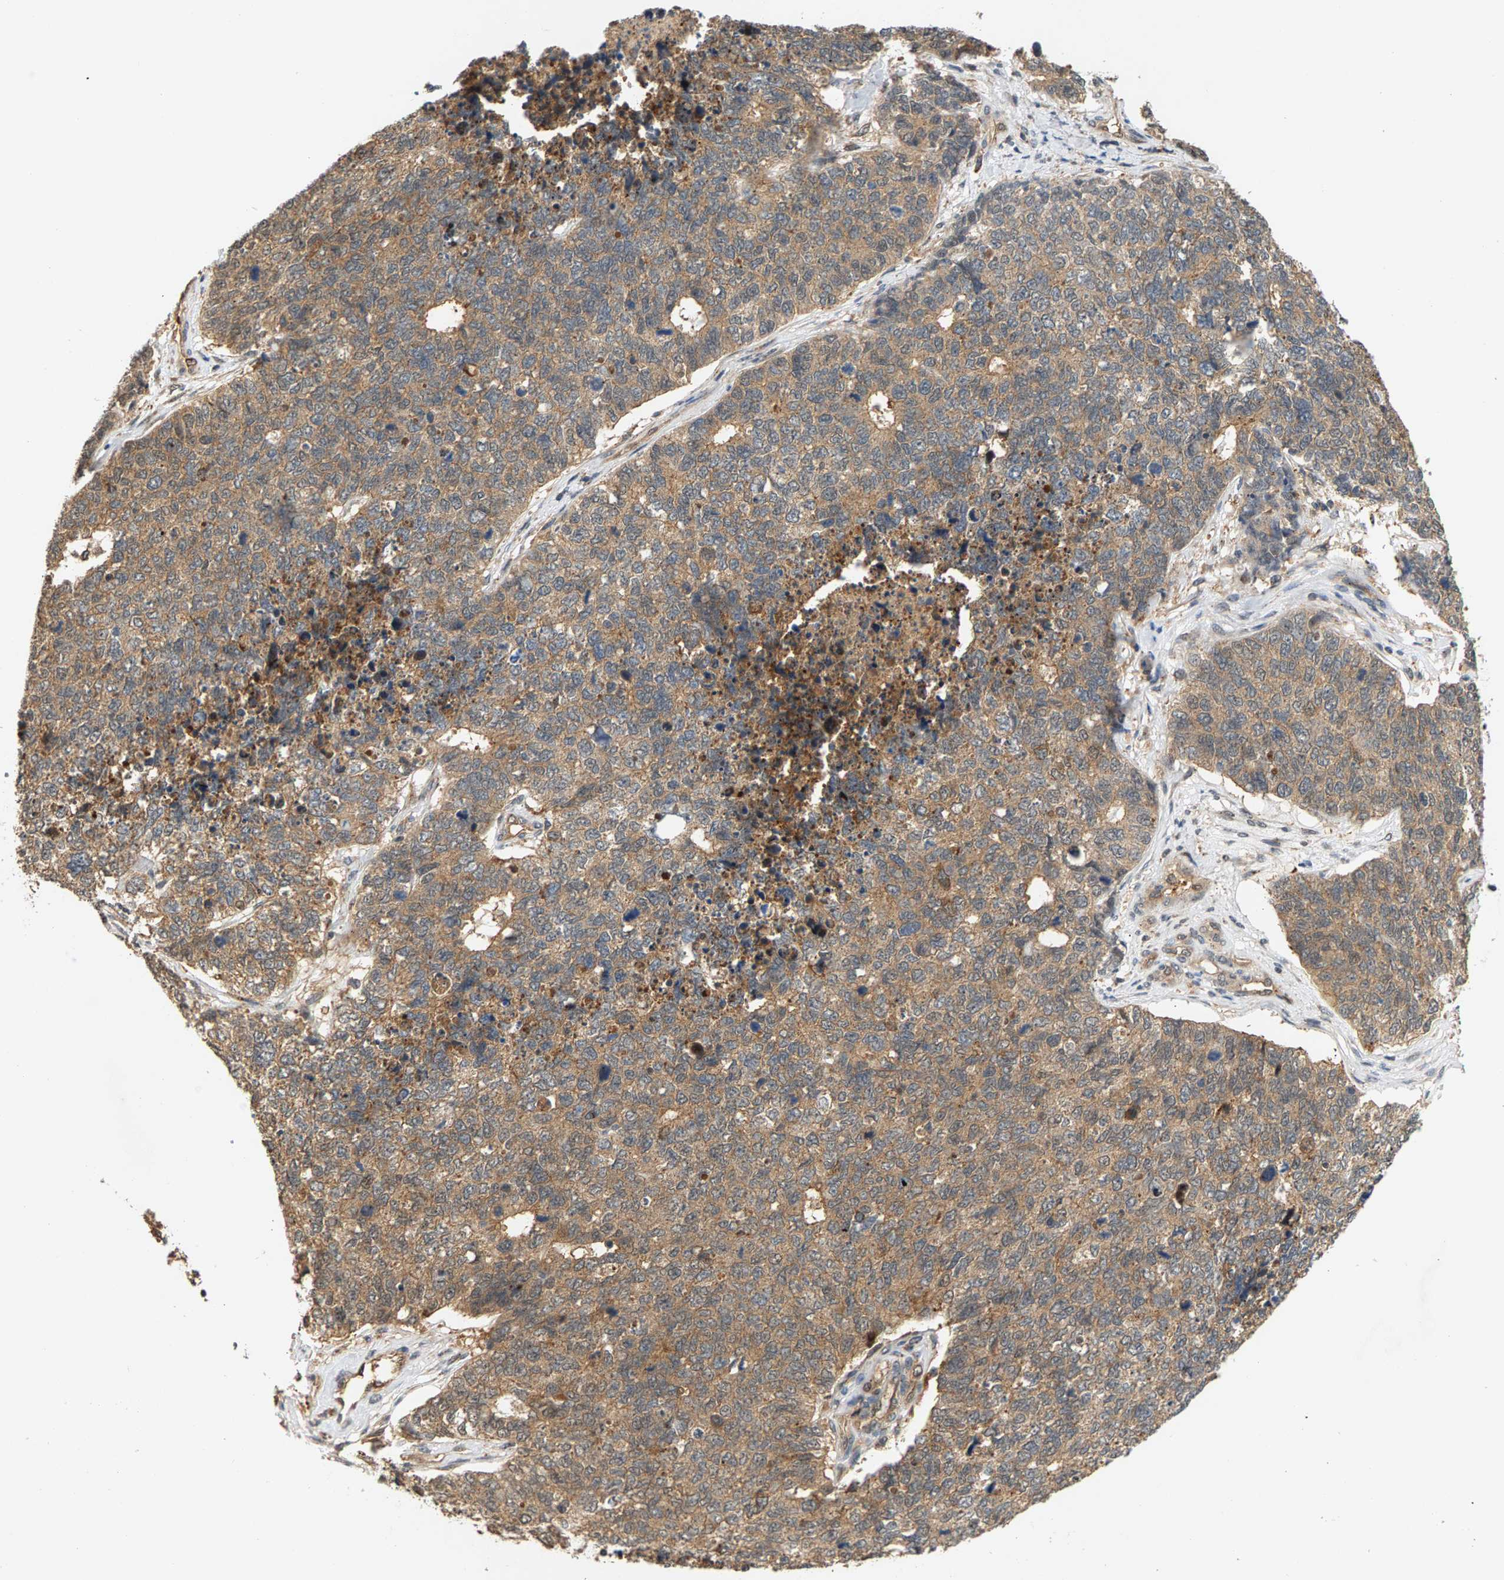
{"staining": {"intensity": "weak", "quantity": ">75%", "location": "cytoplasmic/membranous"}, "tissue": "cervical cancer", "cell_type": "Tumor cells", "image_type": "cancer", "snomed": [{"axis": "morphology", "description": "Squamous cell carcinoma, NOS"}, {"axis": "topography", "description": "Cervix"}], "caption": "DAB (3,3'-diaminobenzidine) immunohistochemical staining of cervical cancer displays weak cytoplasmic/membranous protein staining in approximately >75% of tumor cells.", "gene": "MAP2K5", "patient": {"sex": "female", "age": 63}}